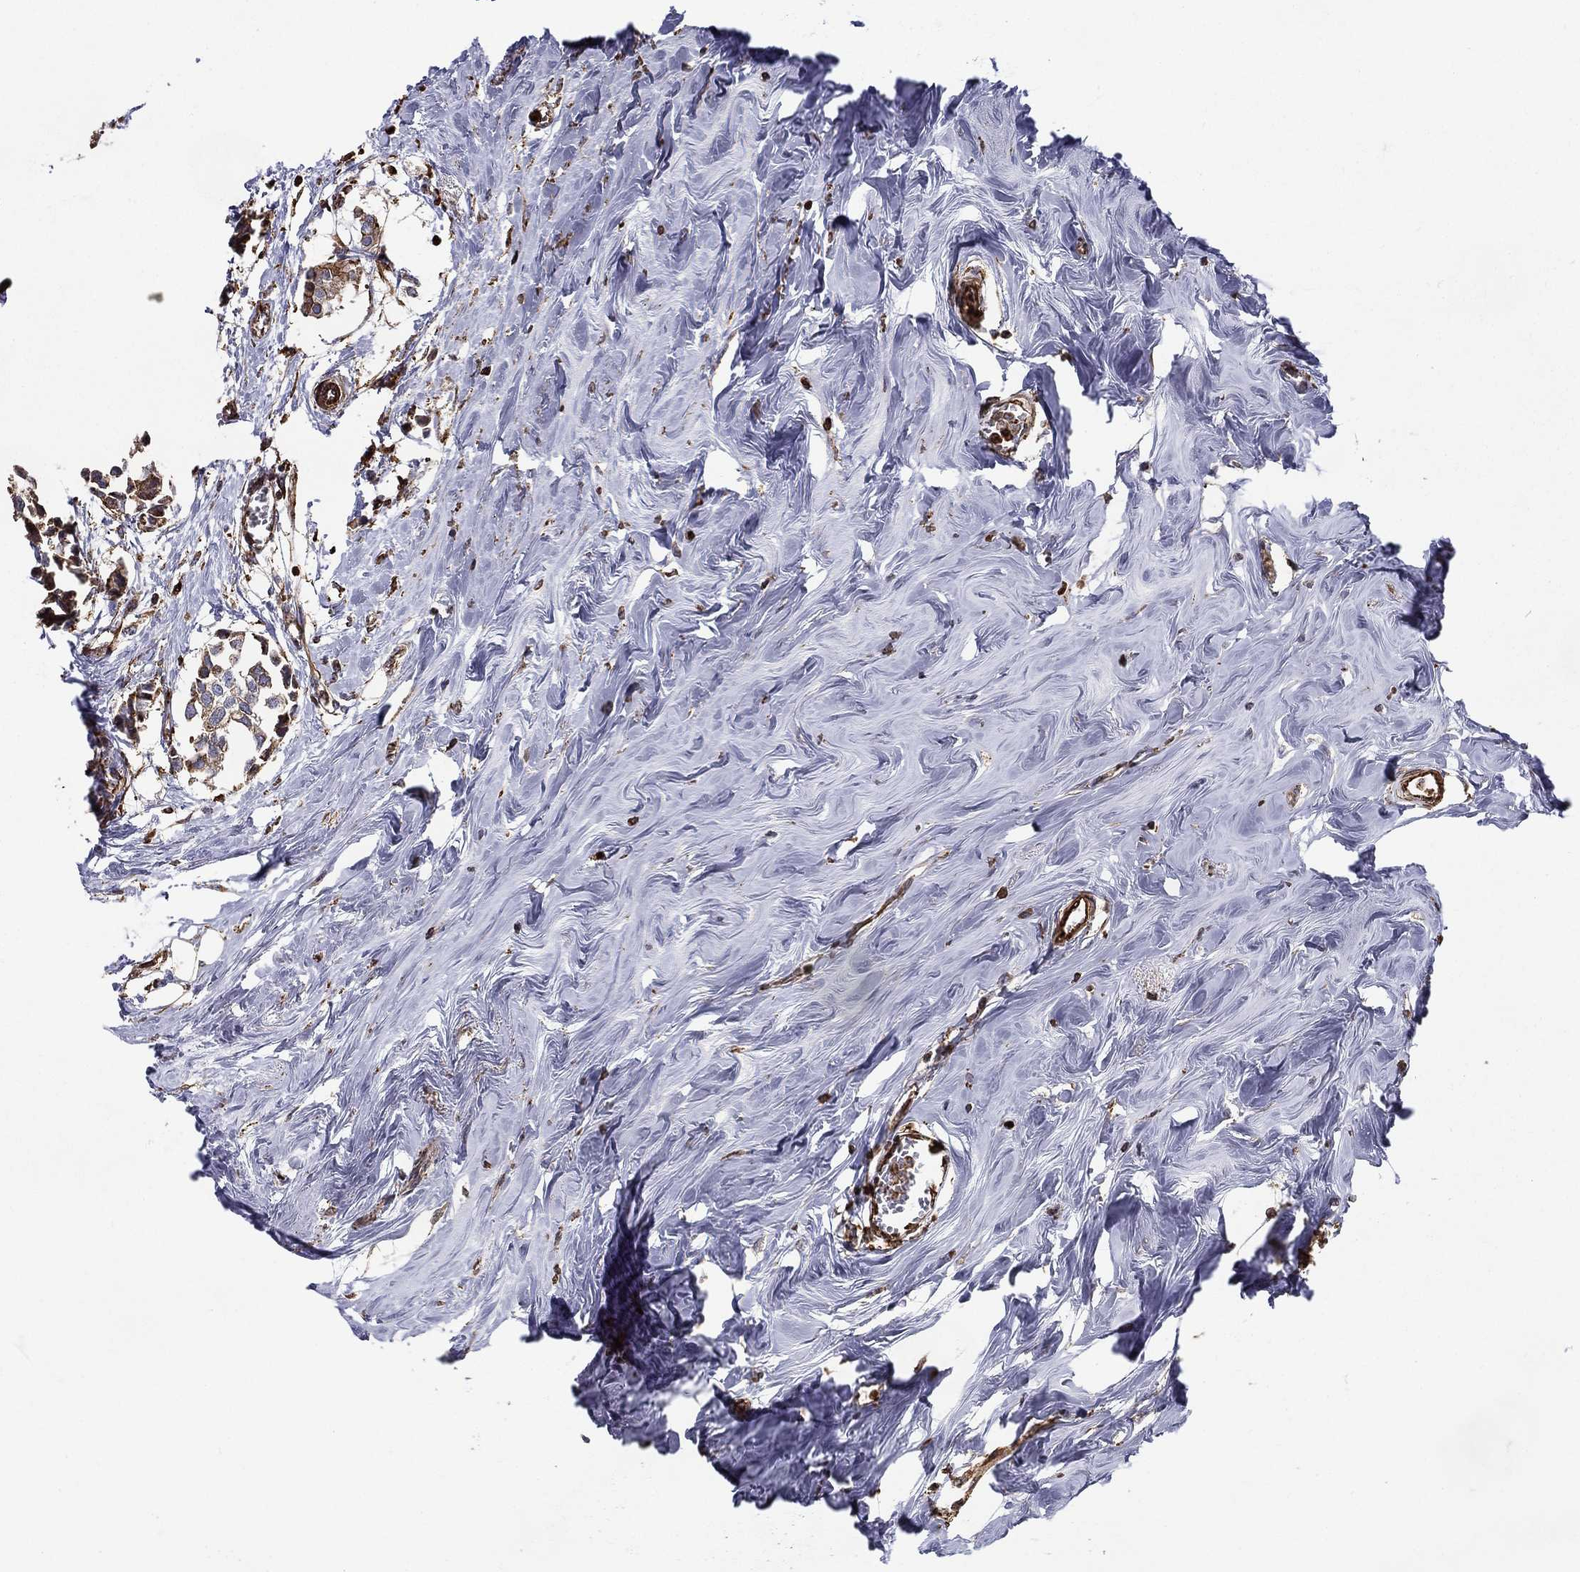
{"staining": {"intensity": "weak", "quantity": ">75%", "location": "cytoplasmic/membranous"}, "tissue": "breast cancer", "cell_type": "Tumor cells", "image_type": "cancer", "snomed": [{"axis": "morphology", "description": "Duct carcinoma"}, {"axis": "topography", "description": "Breast"}], "caption": "High-power microscopy captured an immunohistochemistry image of breast intraductal carcinoma, revealing weak cytoplasmic/membranous positivity in approximately >75% of tumor cells. Nuclei are stained in blue.", "gene": "NPHP1", "patient": {"sex": "female", "age": 83}}